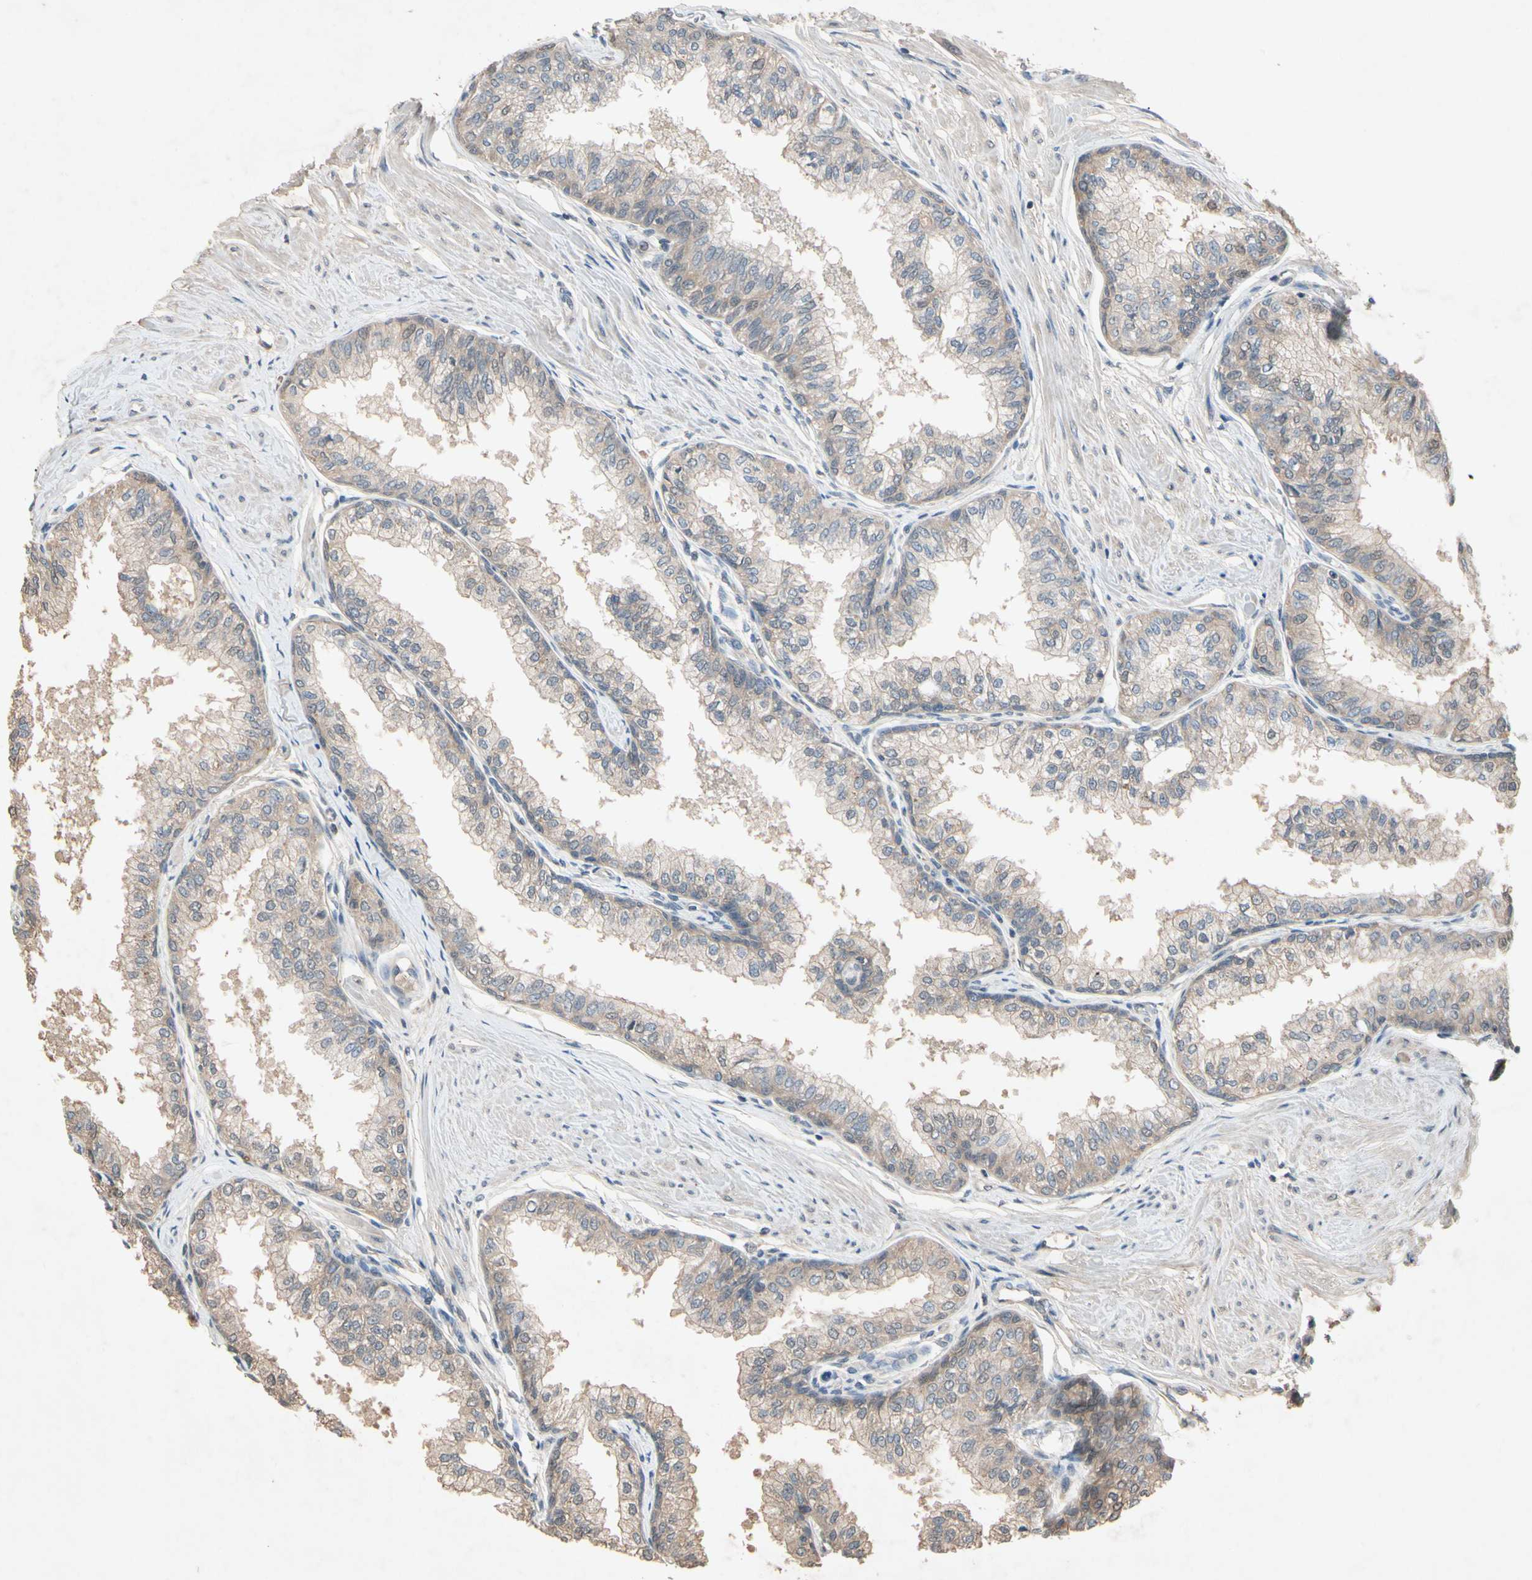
{"staining": {"intensity": "weak", "quantity": ">75%", "location": "cytoplasmic/membranous"}, "tissue": "prostate", "cell_type": "Glandular cells", "image_type": "normal", "snomed": [{"axis": "morphology", "description": "Normal tissue, NOS"}, {"axis": "topography", "description": "Prostate"}, {"axis": "topography", "description": "Seminal veicle"}], "caption": "Normal prostate demonstrates weak cytoplasmic/membranous expression in approximately >75% of glandular cells, visualized by immunohistochemistry.", "gene": "NSF", "patient": {"sex": "male", "age": 60}}